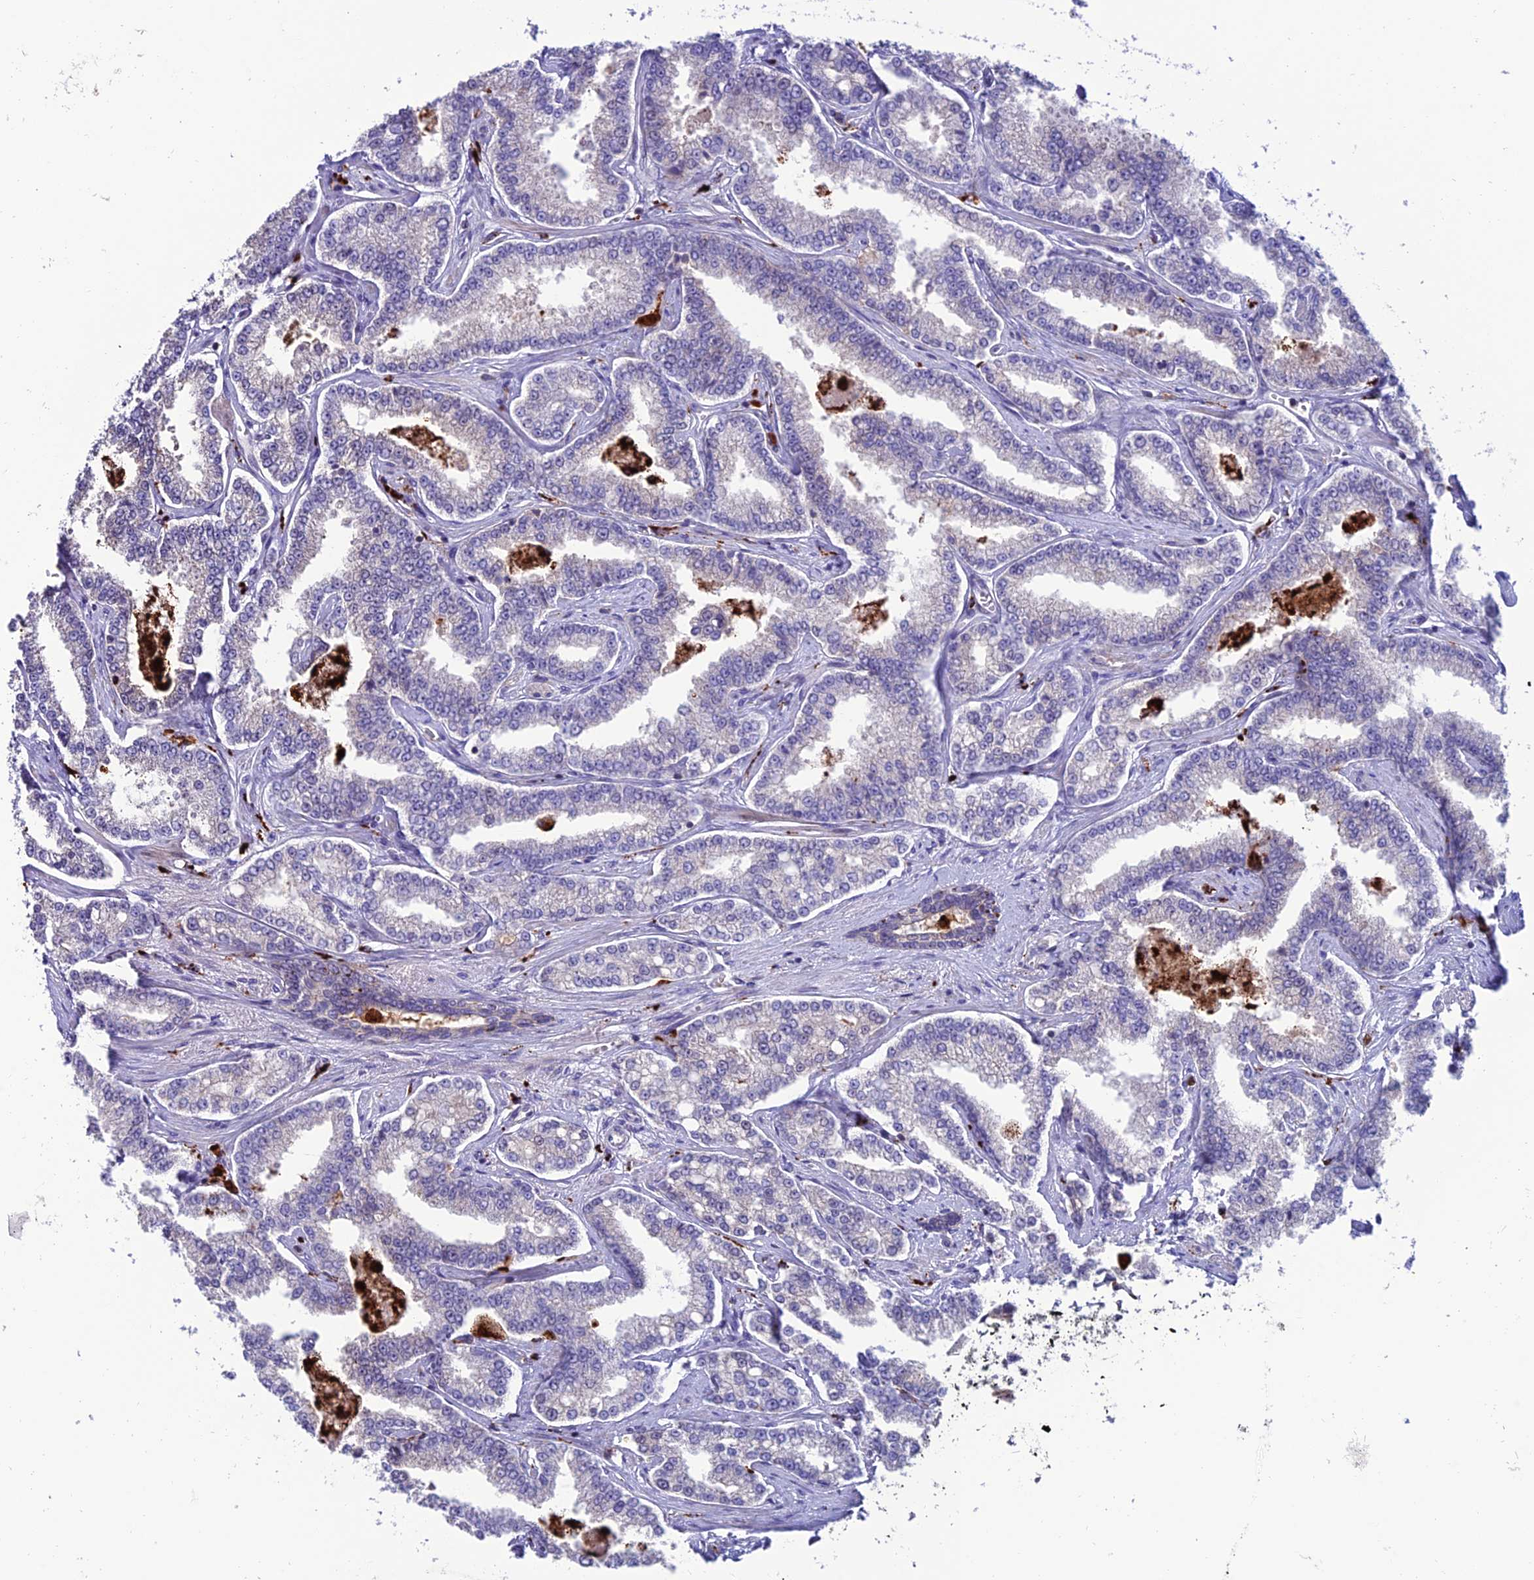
{"staining": {"intensity": "negative", "quantity": "none", "location": "none"}, "tissue": "prostate cancer", "cell_type": "Tumor cells", "image_type": "cancer", "snomed": [{"axis": "morphology", "description": "Normal tissue, NOS"}, {"axis": "morphology", "description": "Adenocarcinoma, High grade"}, {"axis": "topography", "description": "Prostate"}], "caption": "Tumor cells show no significant expression in prostate cancer. (Brightfield microscopy of DAB immunohistochemistry at high magnification).", "gene": "ARHGEF18", "patient": {"sex": "male", "age": 83}}